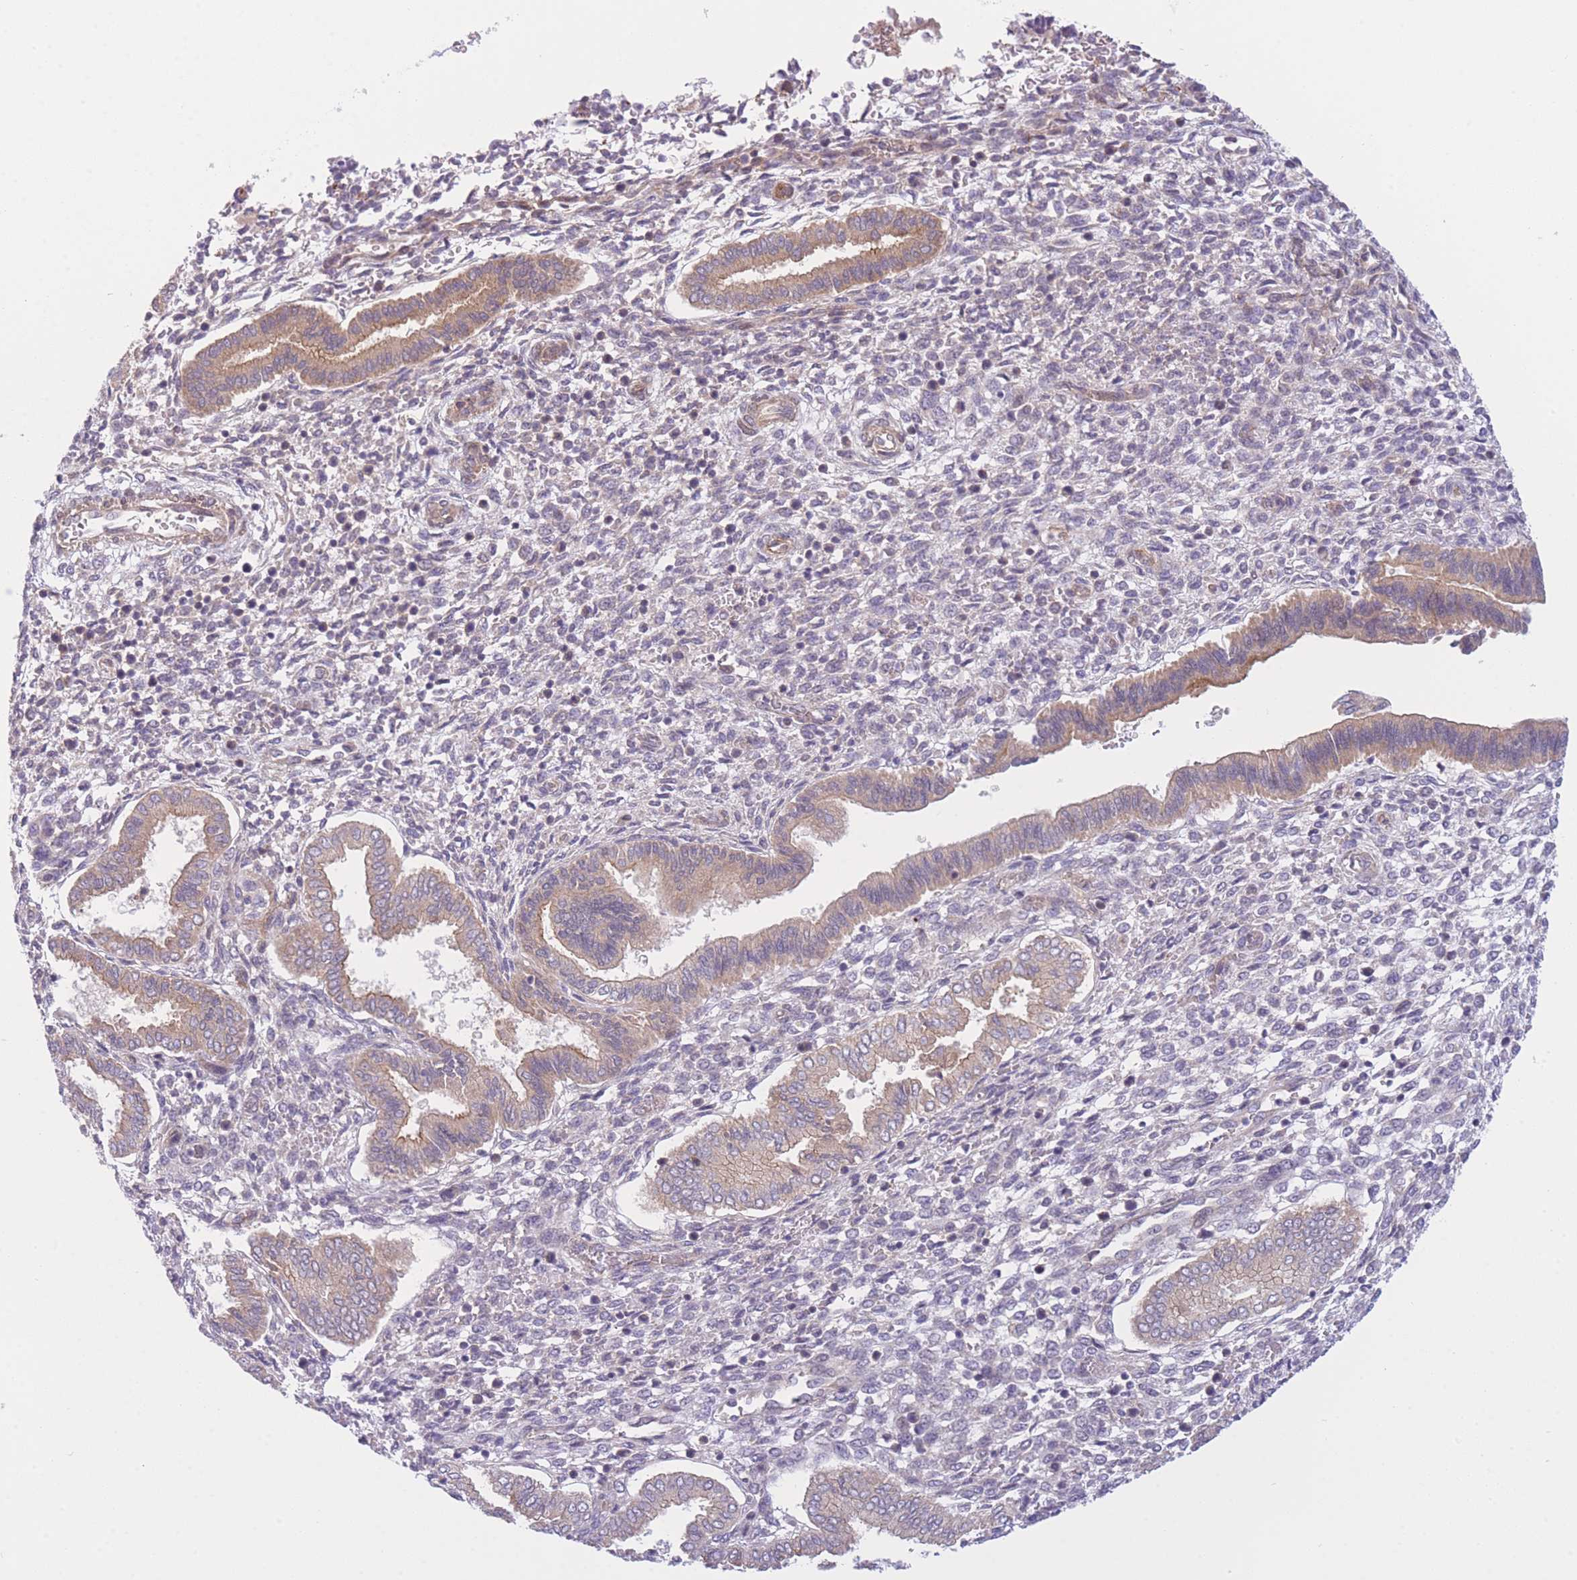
{"staining": {"intensity": "negative", "quantity": "none", "location": "none"}, "tissue": "endometrium", "cell_type": "Cells in endometrial stroma", "image_type": "normal", "snomed": [{"axis": "morphology", "description": "Normal tissue, NOS"}, {"axis": "topography", "description": "Endometrium"}], "caption": "Cells in endometrial stroma show no significant expression in normal endometrium.", "gene": "CDC25B", "patient": {"sex": "female", "age": 24}}